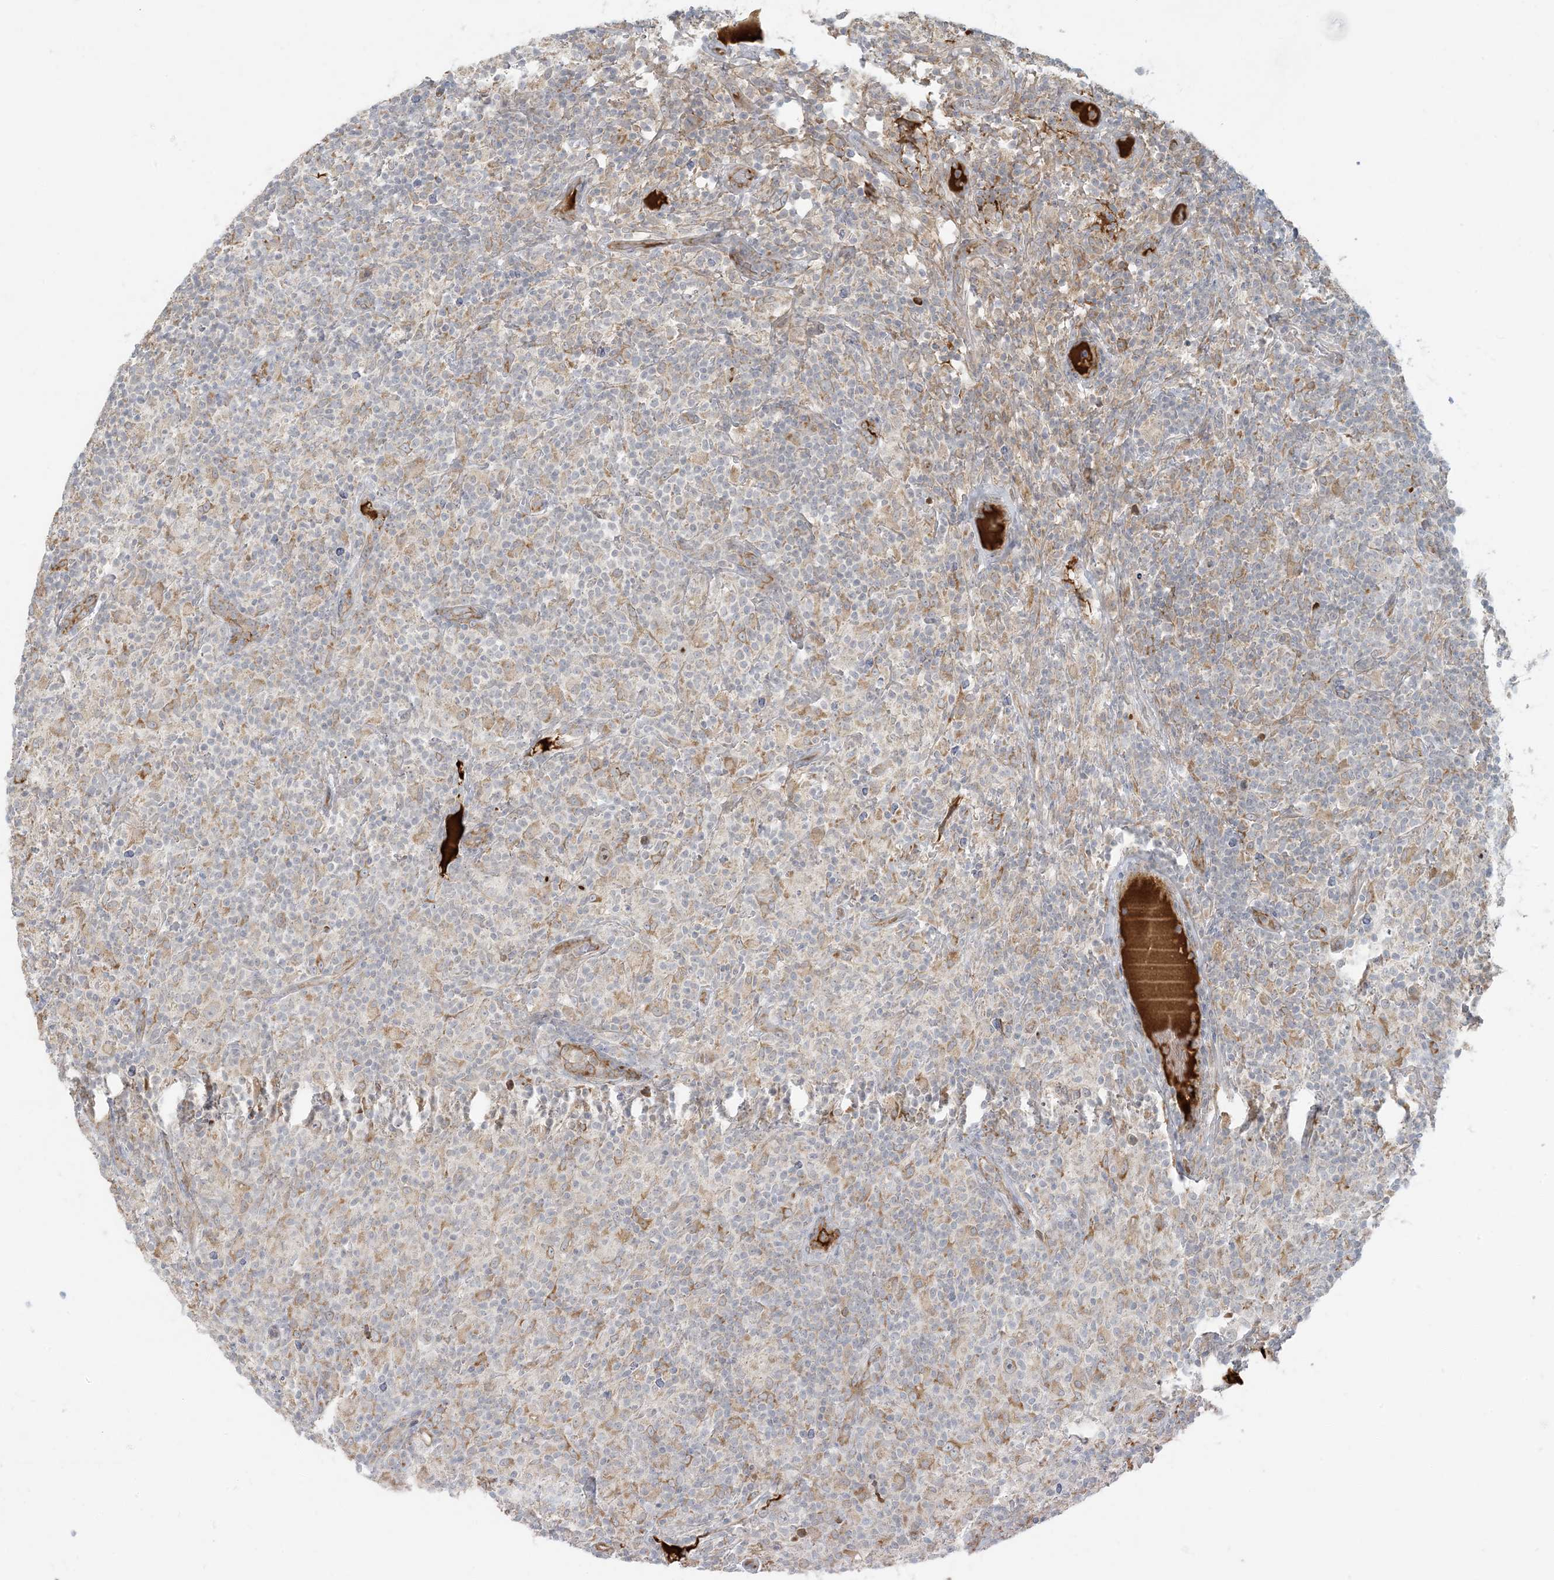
{"staining": {"intensity": "weak", "quantity": "25%-75%", "location": "cytoplasmic/membranous"}, "tissue": "lymphoma", "cell_type": "Tumor cells", "image_type": "cancer", "snomed": [{"axis": "morphology", "description": "Hodgkin's disease, NOS"}, {"axis": "topography", "description": "Lymph node"}], "caption": "Immunohistochemical staining of lymphoma shows weak cytoplasmic/membranous protein staining in approximately 25%-75% of tumor cells.", "gene": "HACL1", "patient": {"sex": "male", "age": 70}}